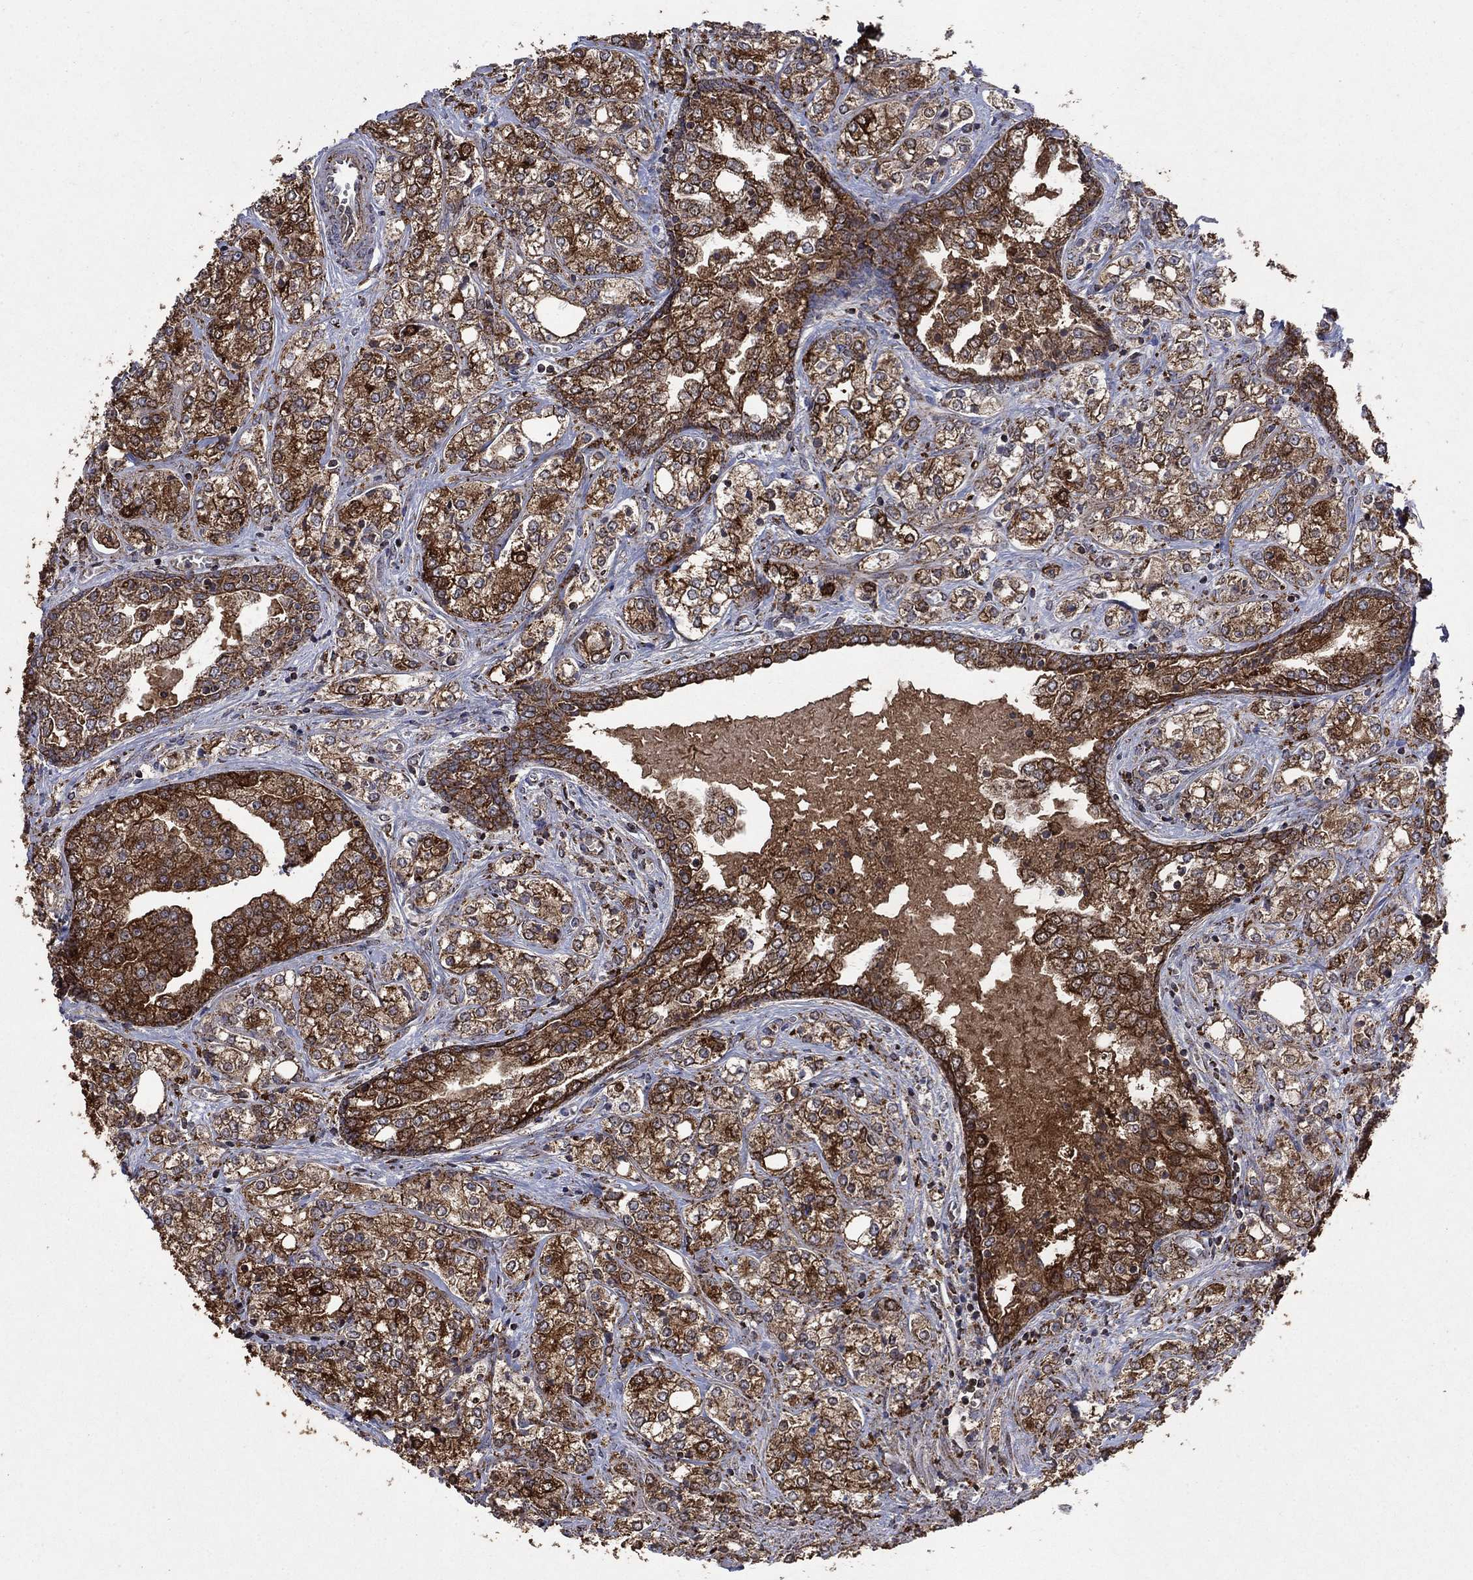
{"staining": {"intensity": "strong", "quantity": "25%-75%", "location": "cytoplasmic/membranous"}, "tissue": "prostate cancer", "cell_type": "Tumor cells", "image_type": "cancer", "snomed": [{"axis": "morphology", "description": "Adenocarcinoma, NOS"}, {"axis": "topography", "description": "Prostate and seminal vesicle, NOS"}, {"axis": "topography", "description": "Prostate"}], "caption": "Adenocarcinoma (prostate) stained for a protein exhibits strong cytoplasmic/membranous positivity in tumor cells. (Brightfield microscopy of DAB IHC at high magnification).", "gene": "DPH1", "patient": {"sex": "male", "age": 62}}